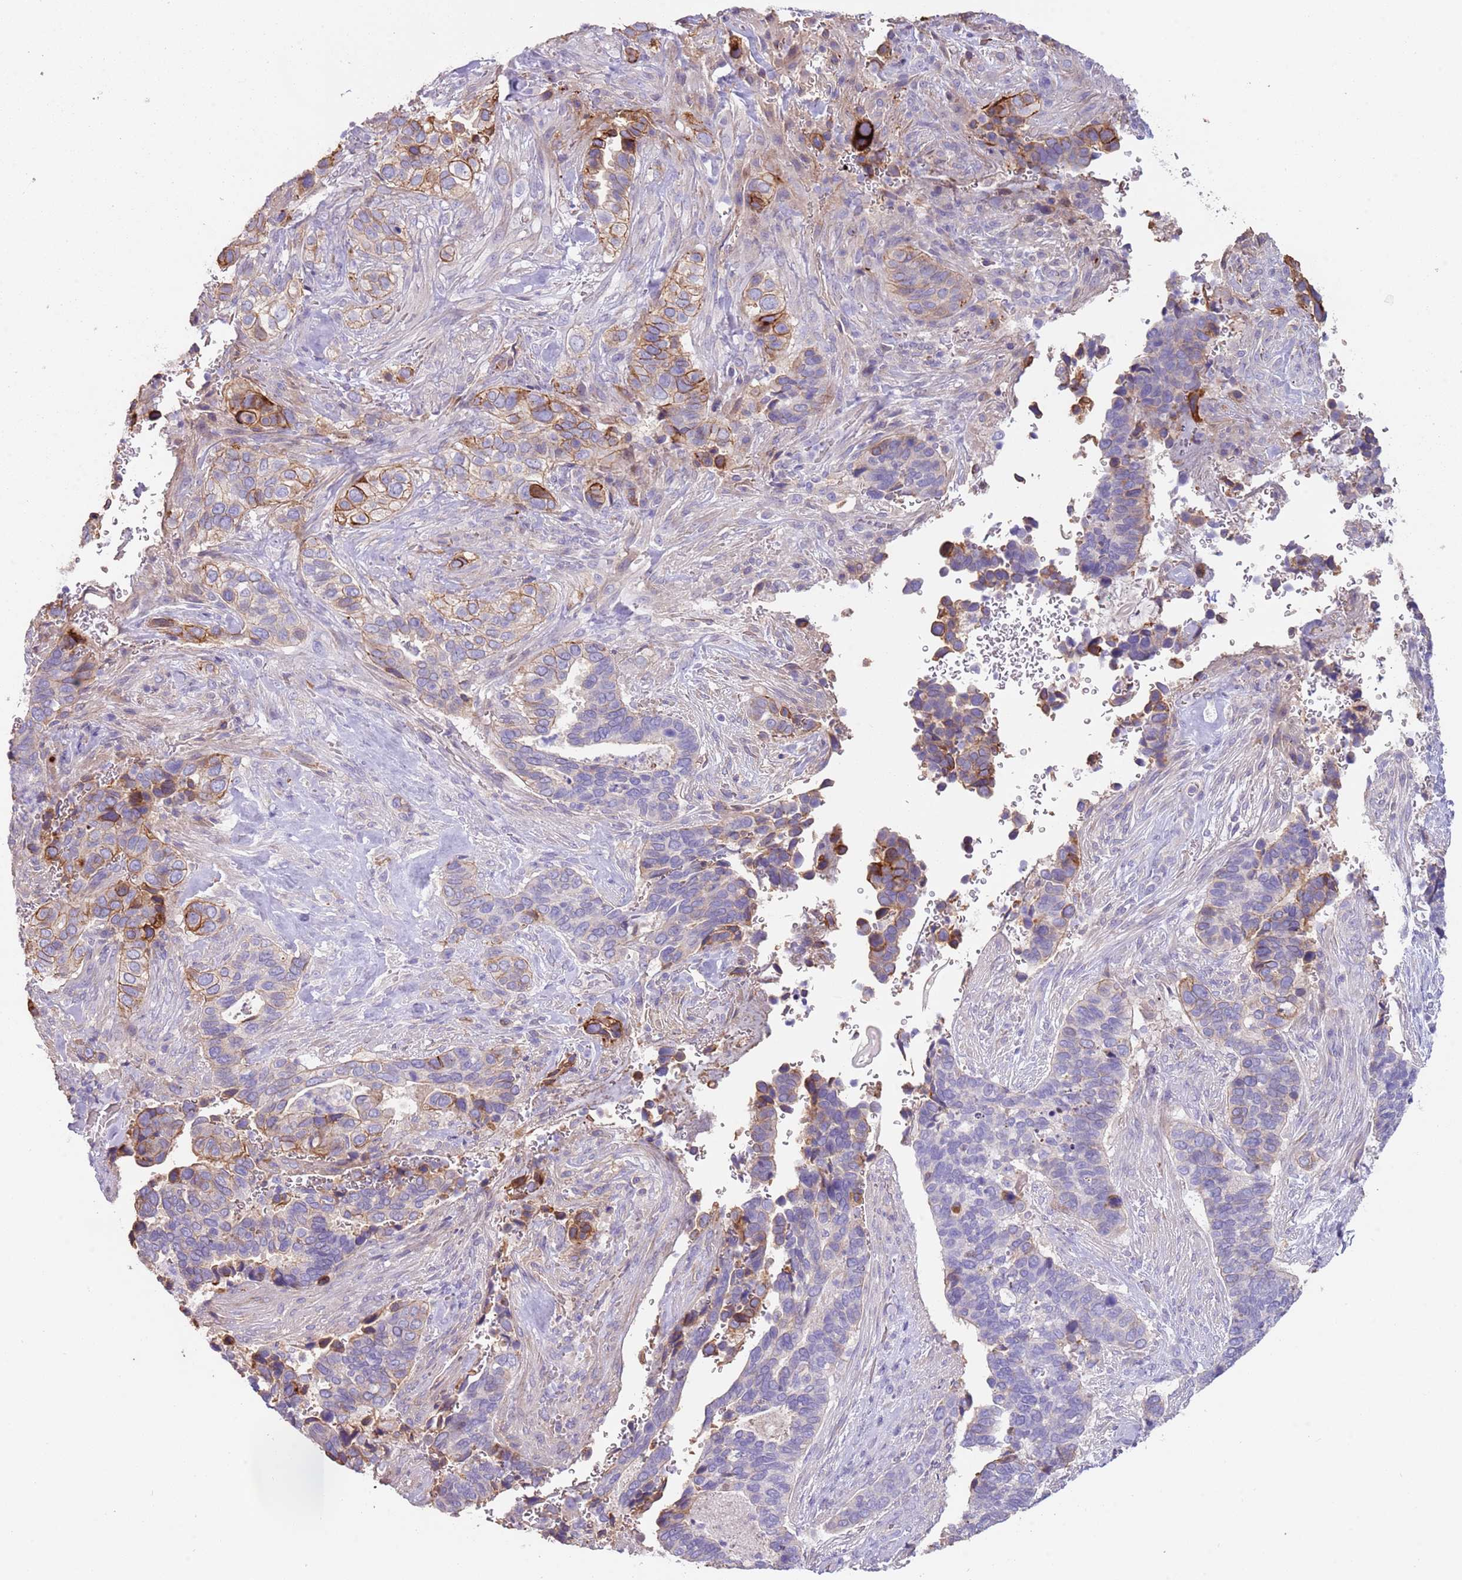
{"staining": {"intensity": "moderate", "quantity": "<25%", "location": "cytoplasmic/membranous"}, "tissue": "cervical cancer", "cell_type": "Tumor cells", "image_type": "cancer", "snomed": [{"axis": "morphology", "description": "Squamous cell carcinoma, NOS"}, {"axis": "topography", "description": "Cervix"}], "caption": "Immunohistochemical staining of human cervical cancer exhibits low levels of moderate cytoplasmic/membranous staining in approximately <25% of tumor cells.", "gene": "NBPF3", "patient": {"sex": "female", "age": 38}}